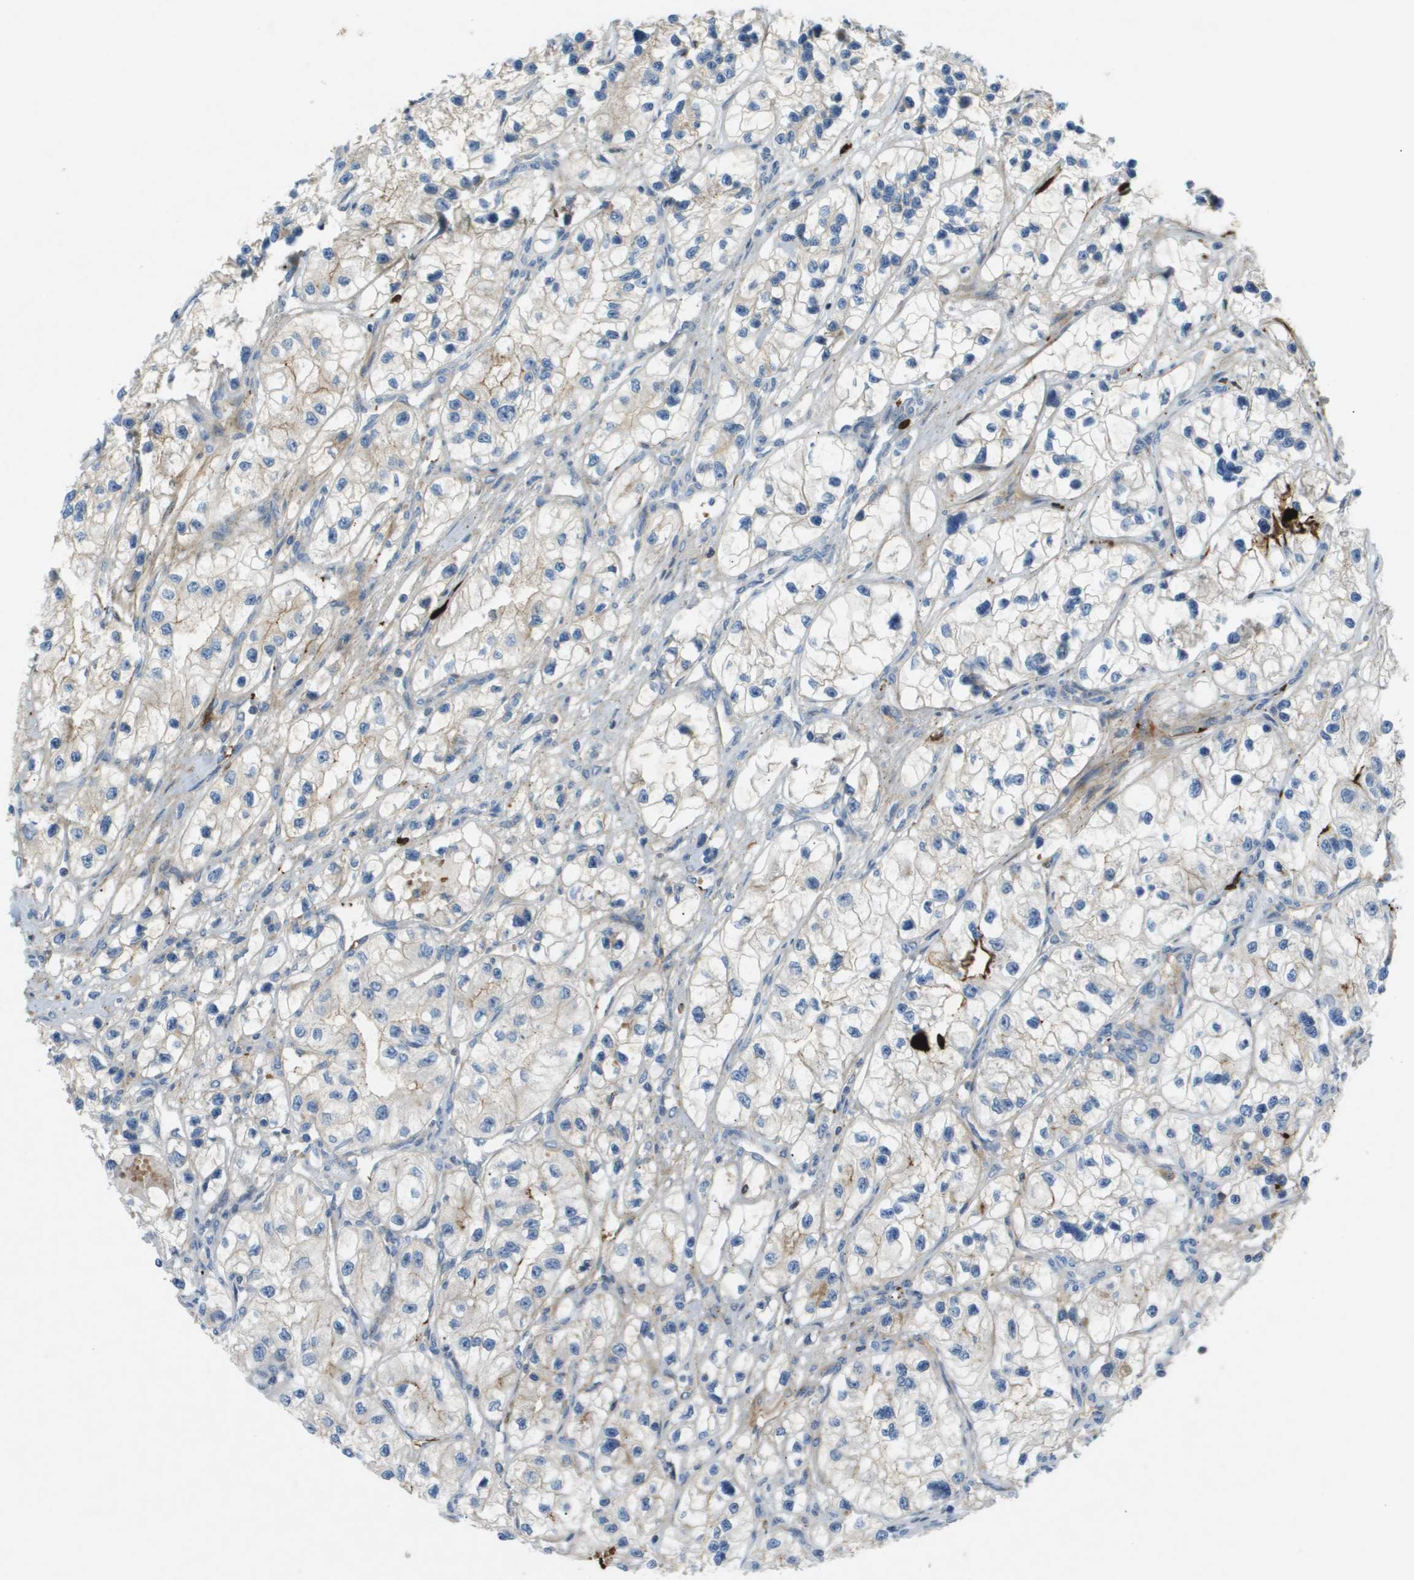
{"staining": {"intensity": "negative", "quantity": "none", "location": "none"}, "tissue": "renal cancer", "cell_type": "Tumor cells", "image_type": "cancer", "snomed": [{"axis": "morphology", "description": "Adenocarcinoma, NOS"}, {"axis": "topography", "description": "Kidney"}], "caption": "Micrograph shows no protein expression in tumor cells of renal cancer tissue.", "gene": "VTN", "patient": {"sex": "female", "age": 57}}